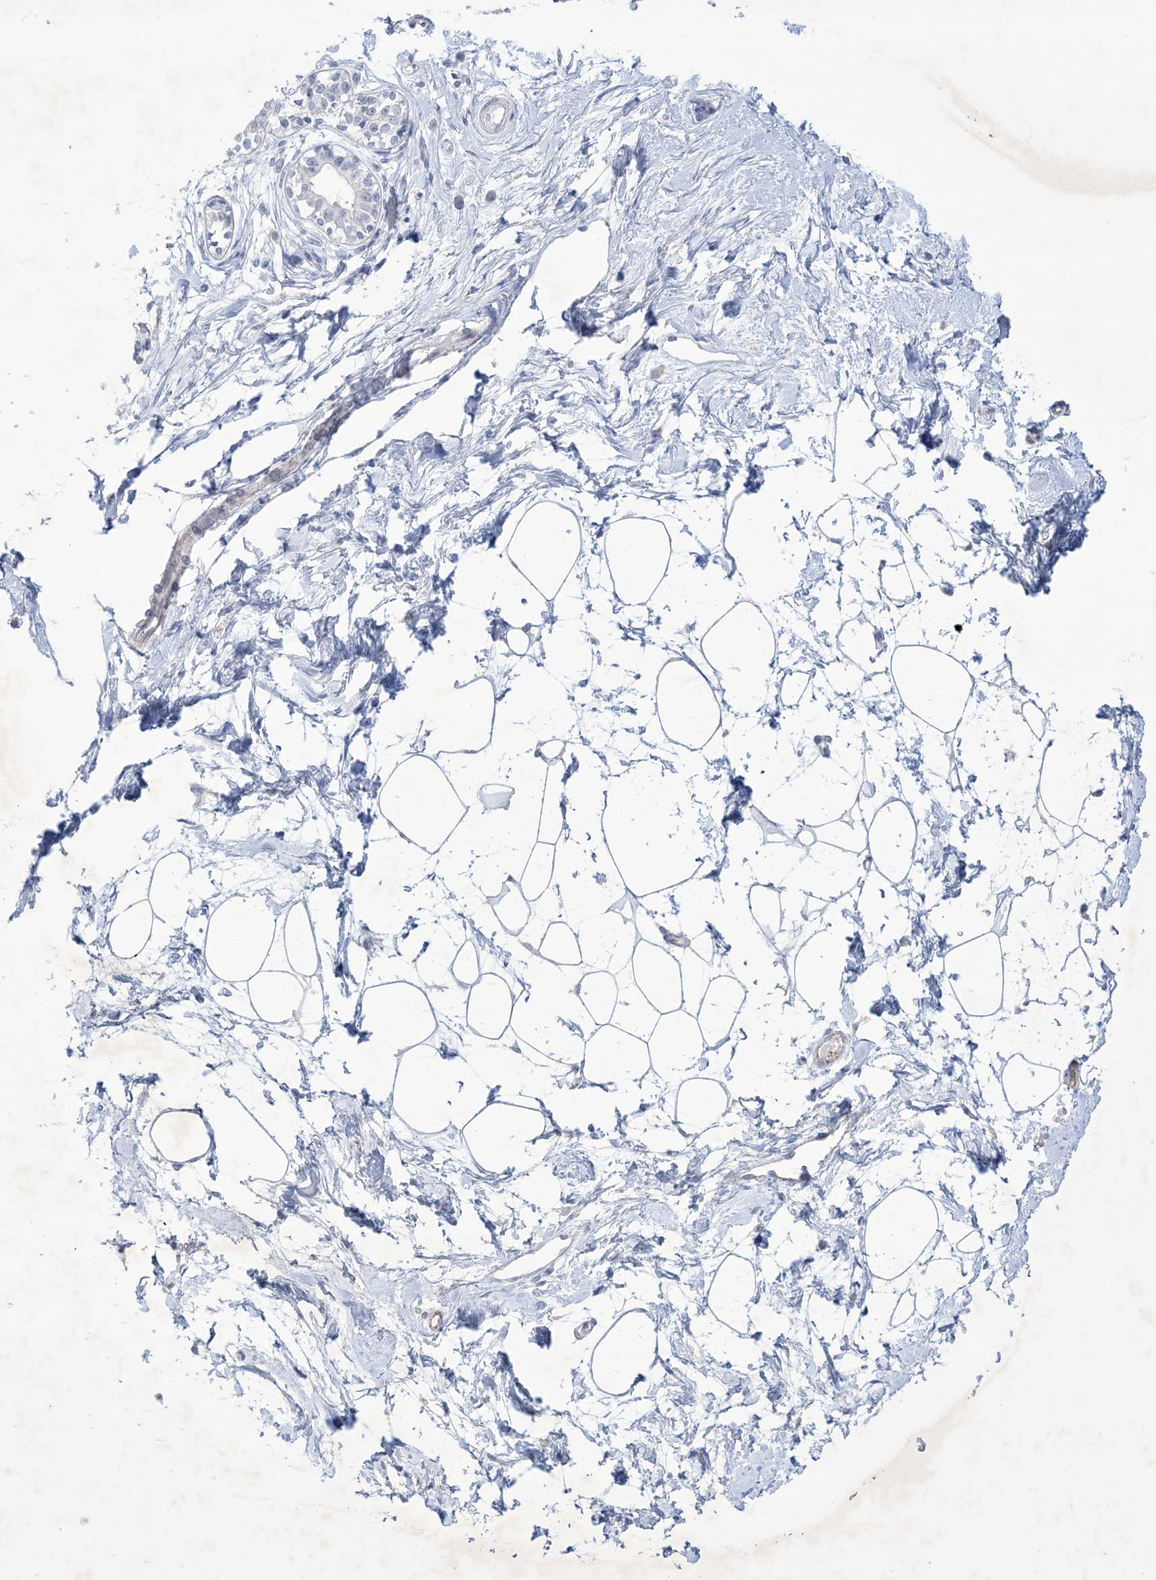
{"staining": {"intensity": "negative", "quantity": "none", "location": "none"}, "tissue": "breast", "cell_type": "Adipocytes", "image_type": "normal", "snomed": [{"axis": "morphology", "description": "Normal tissue, NOS"}, {"axis": "topography", "description": "Breast"}], "caption": "An immunohistochemistry photomicrograph of benign breast is shown. There is no staining in adipocytes of breast. The staining is performed using DAB (3,3'-diaminobenzidine) brown chromogen with nuclei counter-stained in using hematoxylin.", "gene": "B3GNT7", "patient": {"sex": "female", "age": 45}}